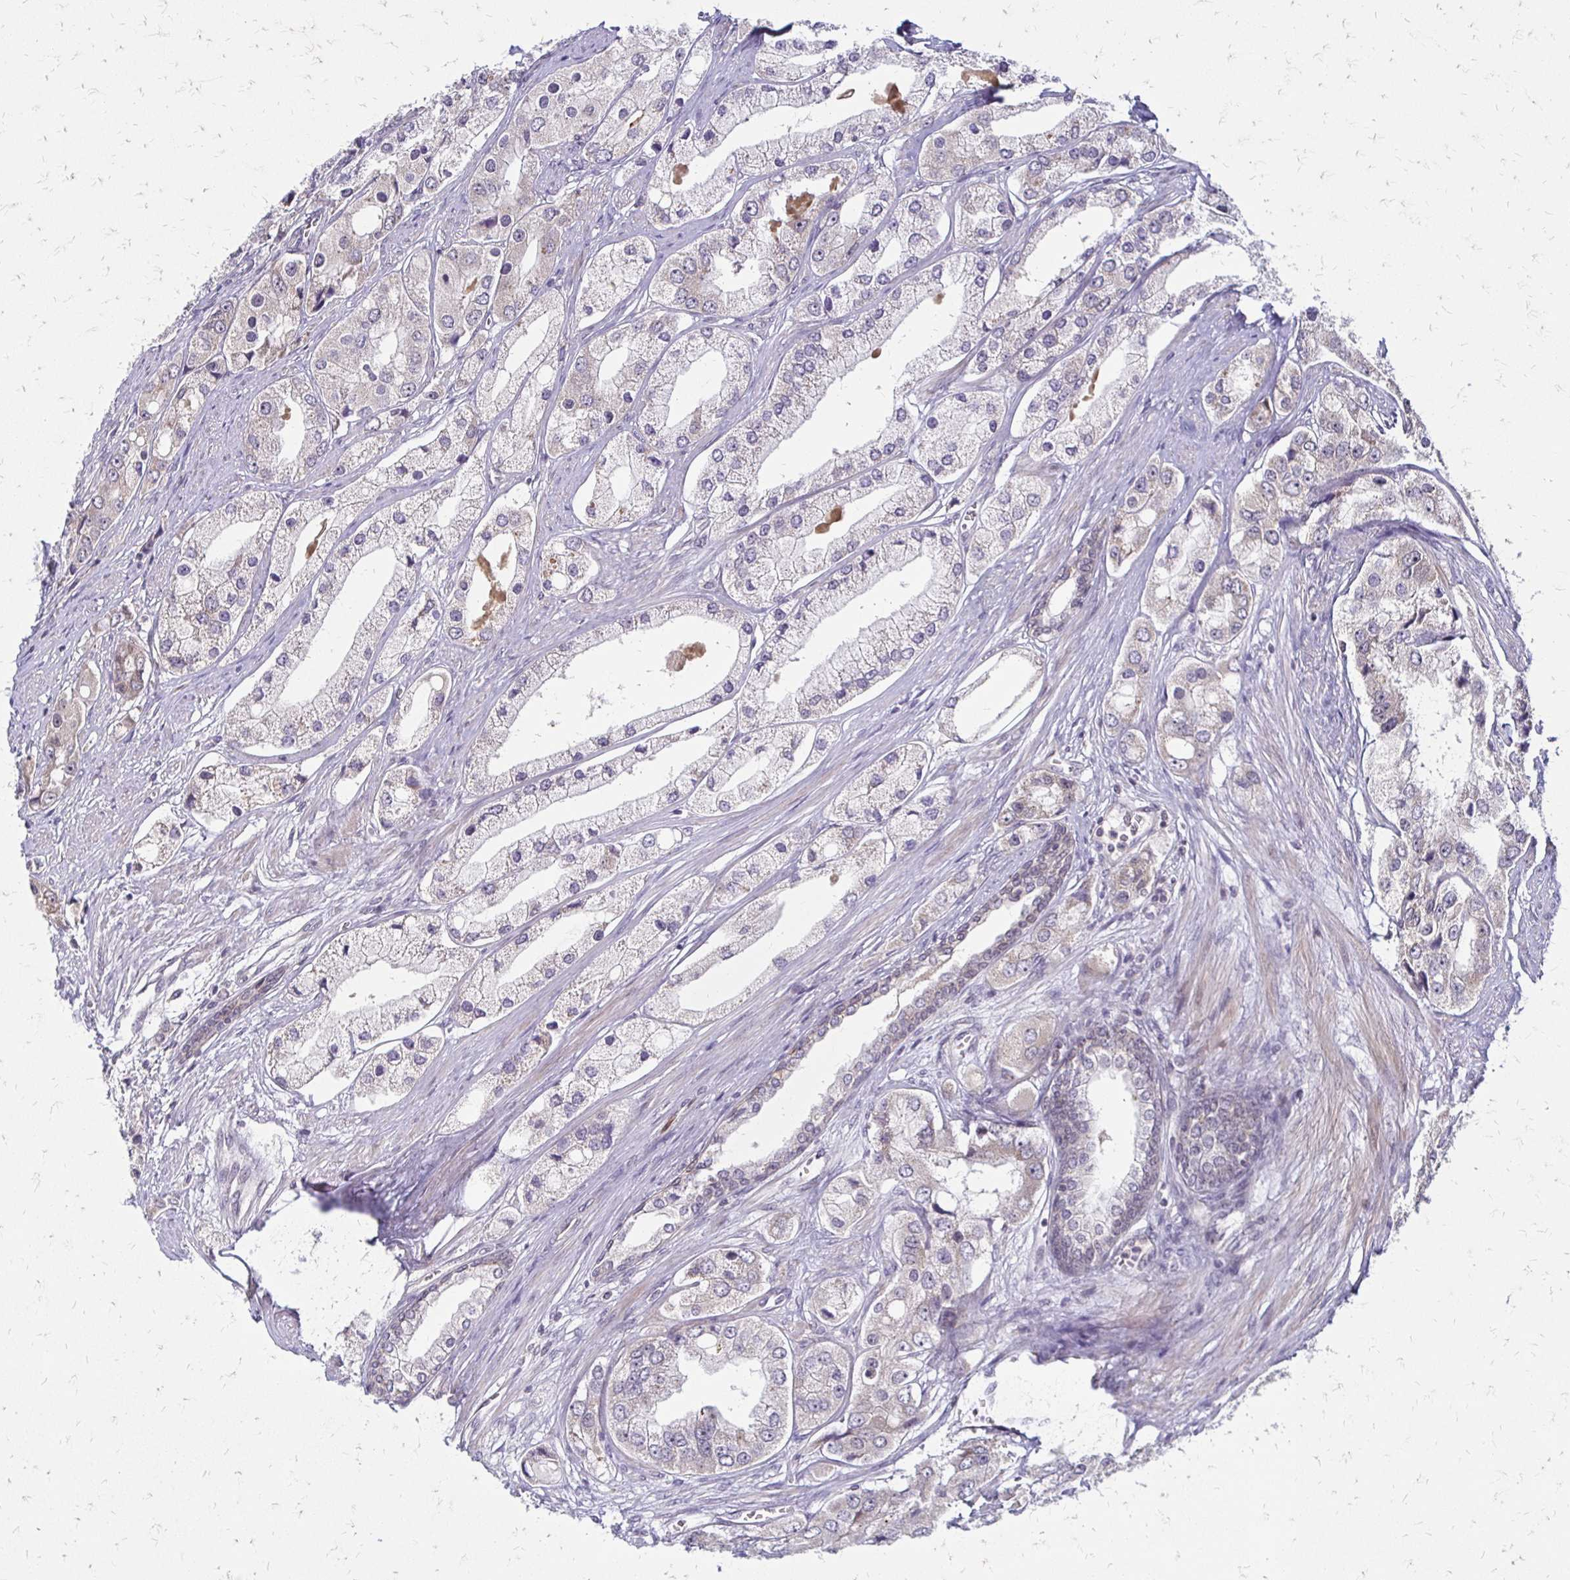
{"staining": {"intensity": "weak", "quantity": "<25%", "location": "cytoplasmic/membranous"}, "tissue": "prostate cancer", "cell_type": "Tumor cells", "image_type": "cancer", "snomed": [{"axis": "morphology", "description": "Adenocarcinoma, Low grade"}, {"axis": "topography", "description": "Prostate"}], "caption": "The photomicrograph exhibits no significant expression in tumor cells of prostate cancer (adenocarcinoma (low-grade)). (Brightfield microscopy of DAB immunohistochemistry (IHC) at high magnification).", "gene": "TRIR", "patient": {"sex": "male", "age": 69}}